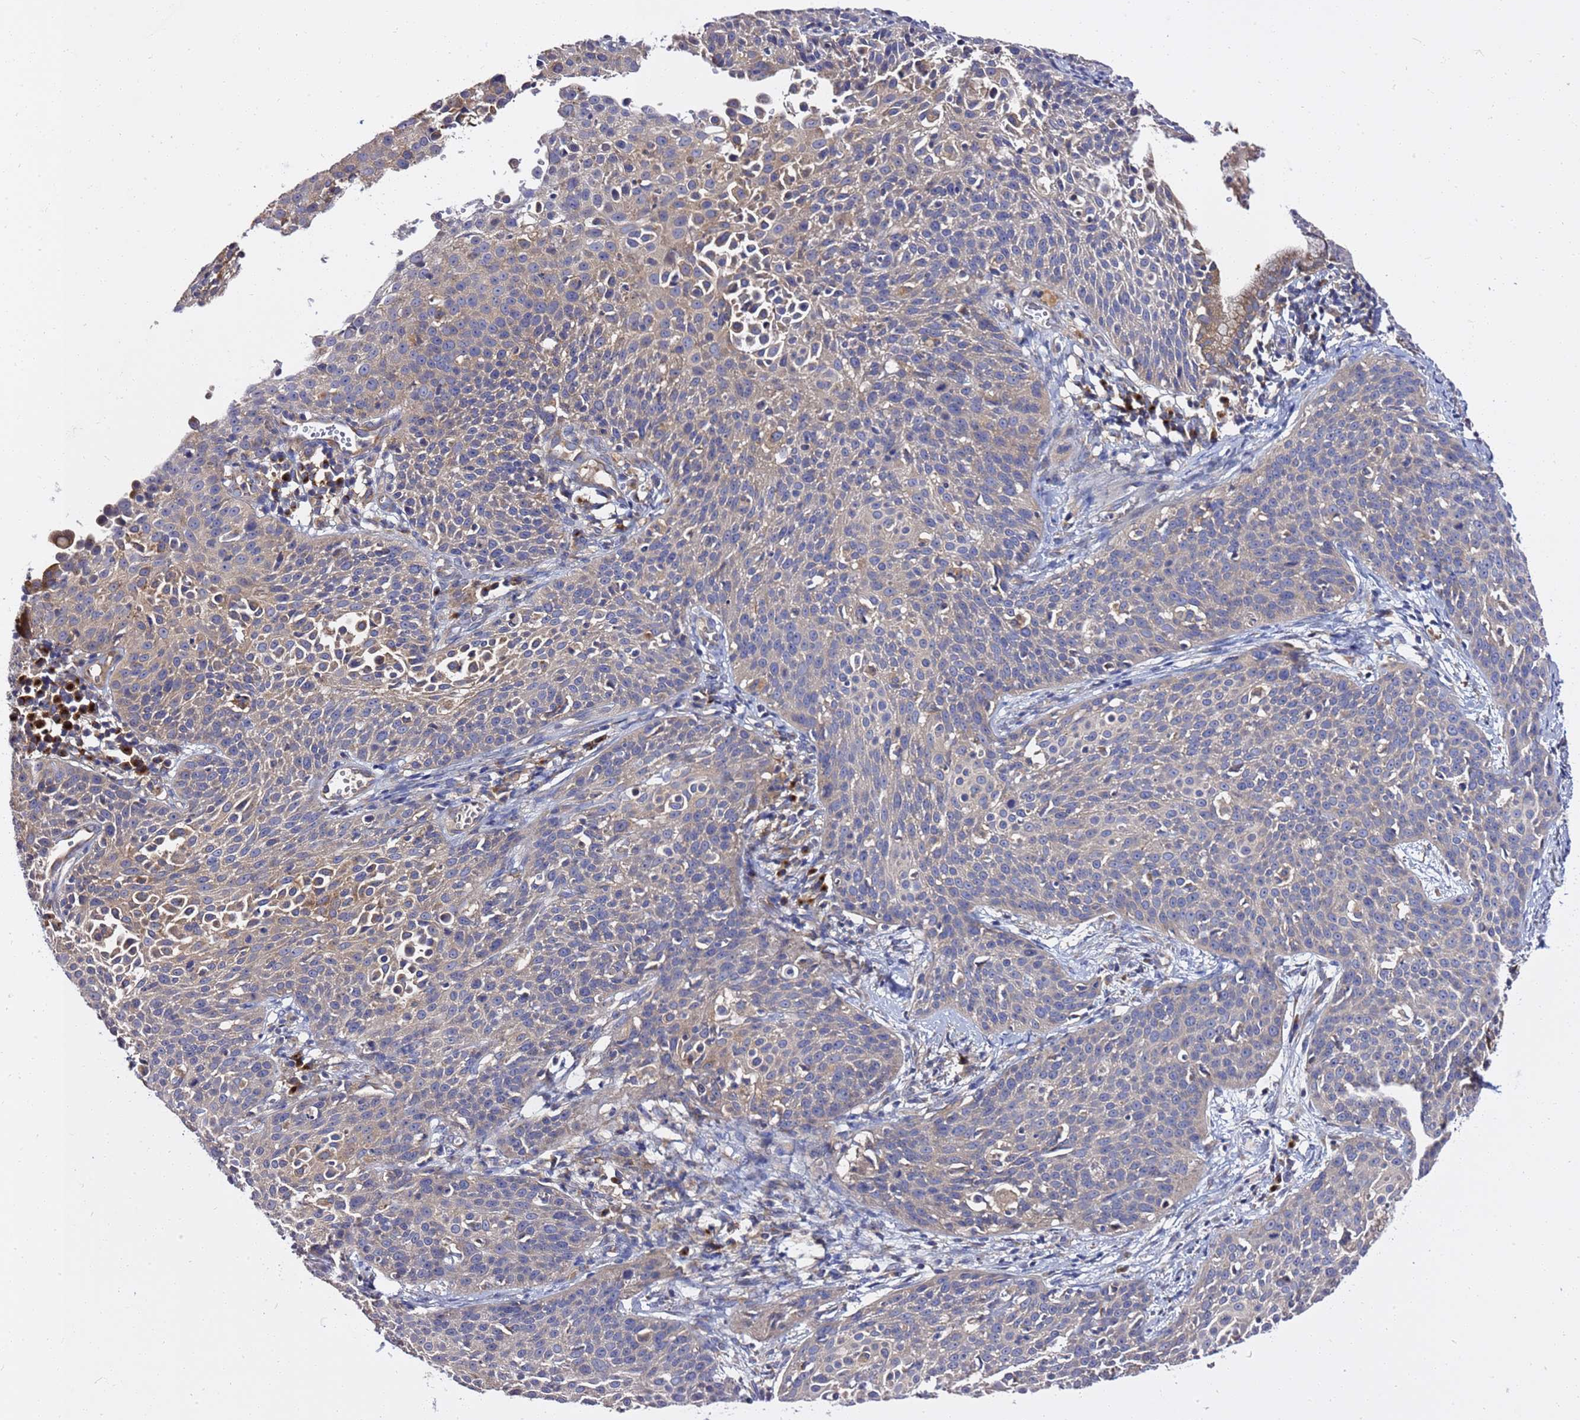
{"staining": {"intensity": "weak", "quantity": "25%-75%", "location": "cytoplasmic/membranous"}, "tissue": "cervical cancer", "cell_type": "Tumor cells", "image_type": "cancer", "snomed": [{"axis": "morphology", "description": "Squamous cell carcinoma, NOS"}, {"axis": "topography", "description": "Cervix"}], "caption": "Cervical squamous cell carcinoma was stained to show a protein in brown. There is low levels of weak cytoplasmic/membranous staining in about 25%-75% of tumor cells. Nuclei are stained in blue.", "gene": "ANAPC1", "patient": {"sex": "female", "age": 38}}